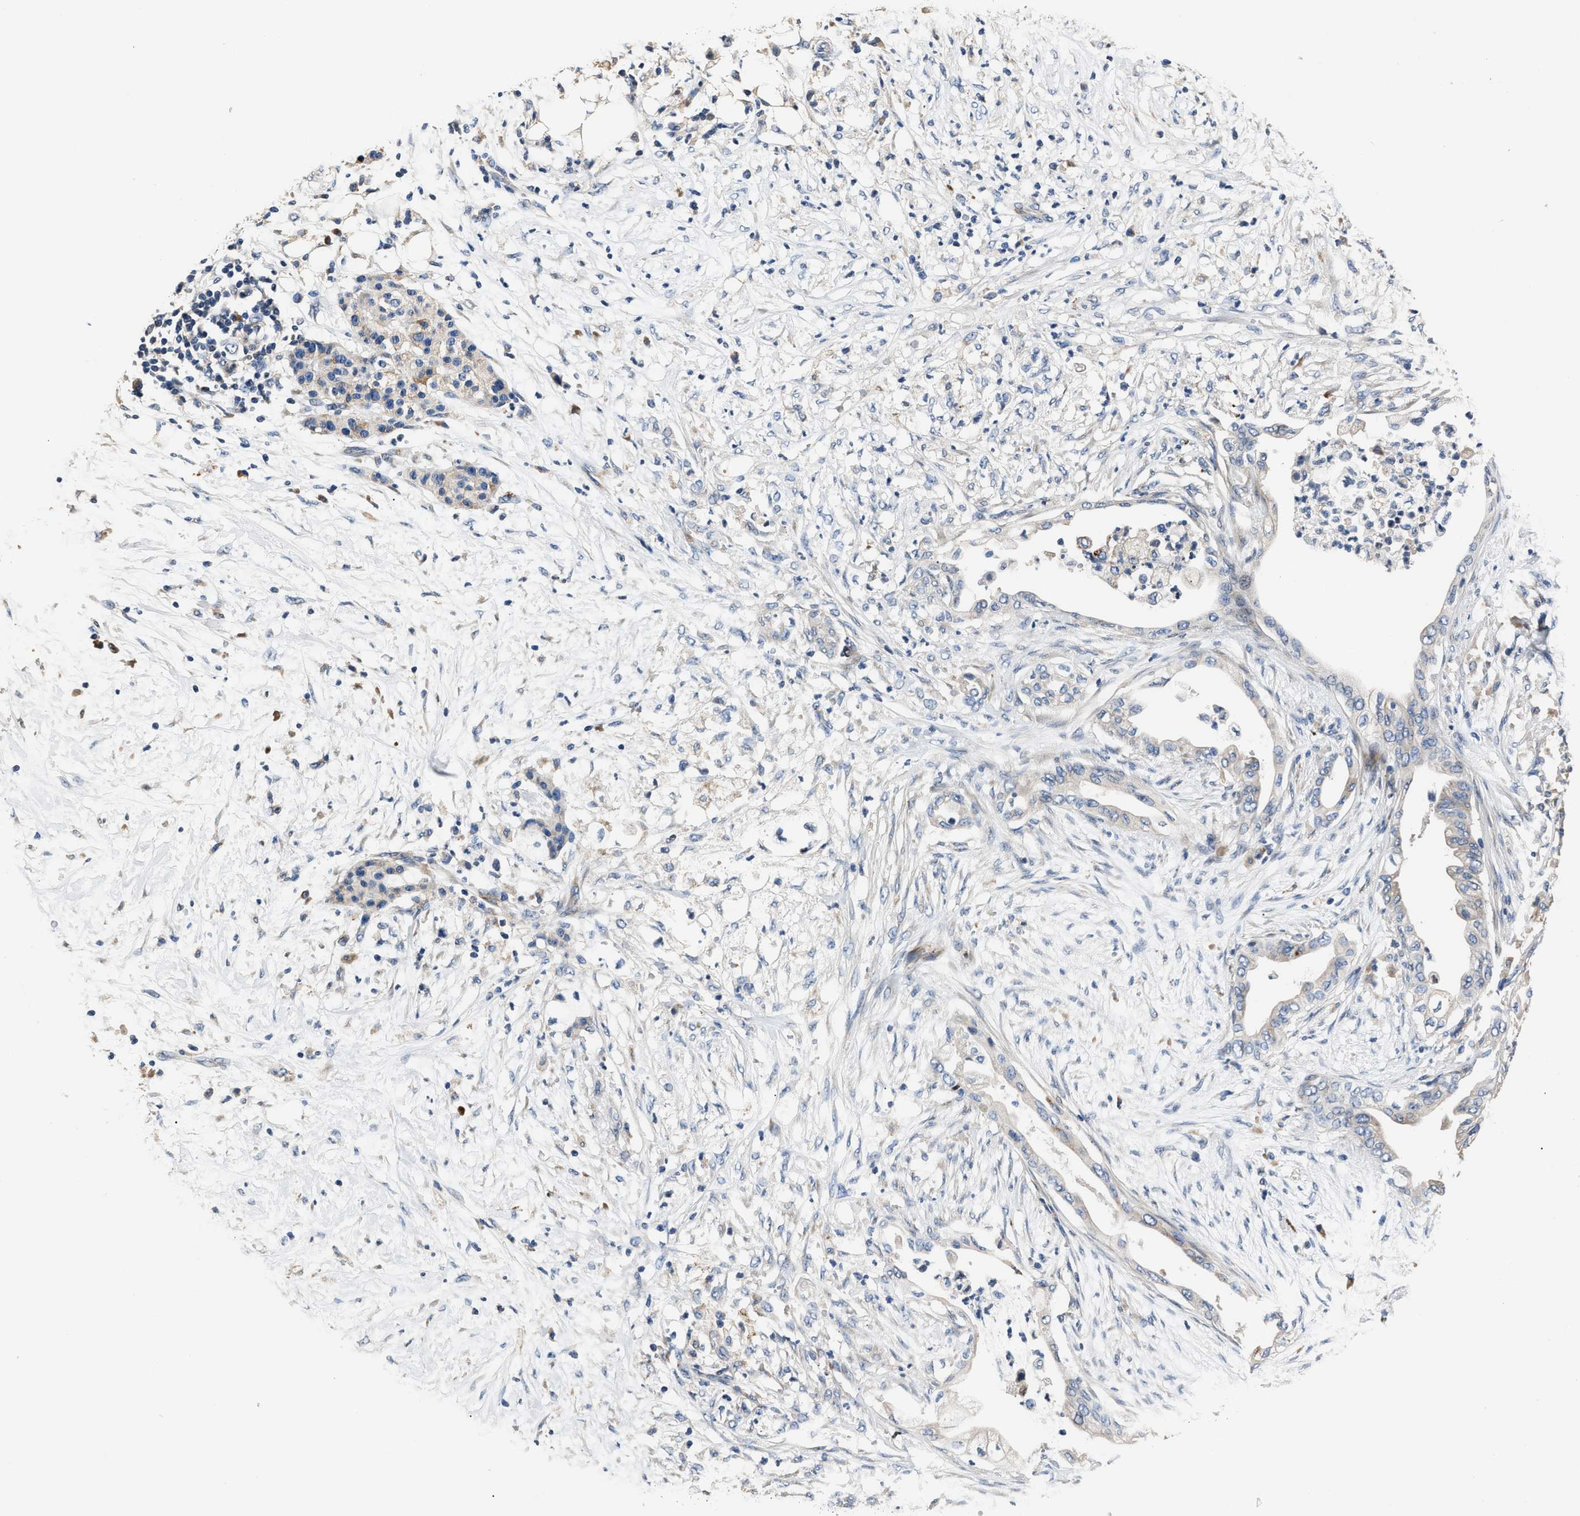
{"staining": {"intensity": "negative", "quantity": "none", "location": "none"}, "tissue": "pancreatic cancer", "cell_type": "Tumor cells", "image_type": "cancer", "snomed": [{"axis": "morphology", "description": "Normal tissue, NOS"}, {"axis": "morphology", "description": "Adenocarcinoma, NOS"}, {"axis": "topography", "description": "Pancreas"}, {"axis": "topography", "description": "Duodenum"}], "caption": "This is an IHC histopathology image of human pancreatic cancer (adenocarcinoma). There is no staining in tumor cells.", "gene": "DNAJC24", "patient": {"sex": "female", "age": 60}}